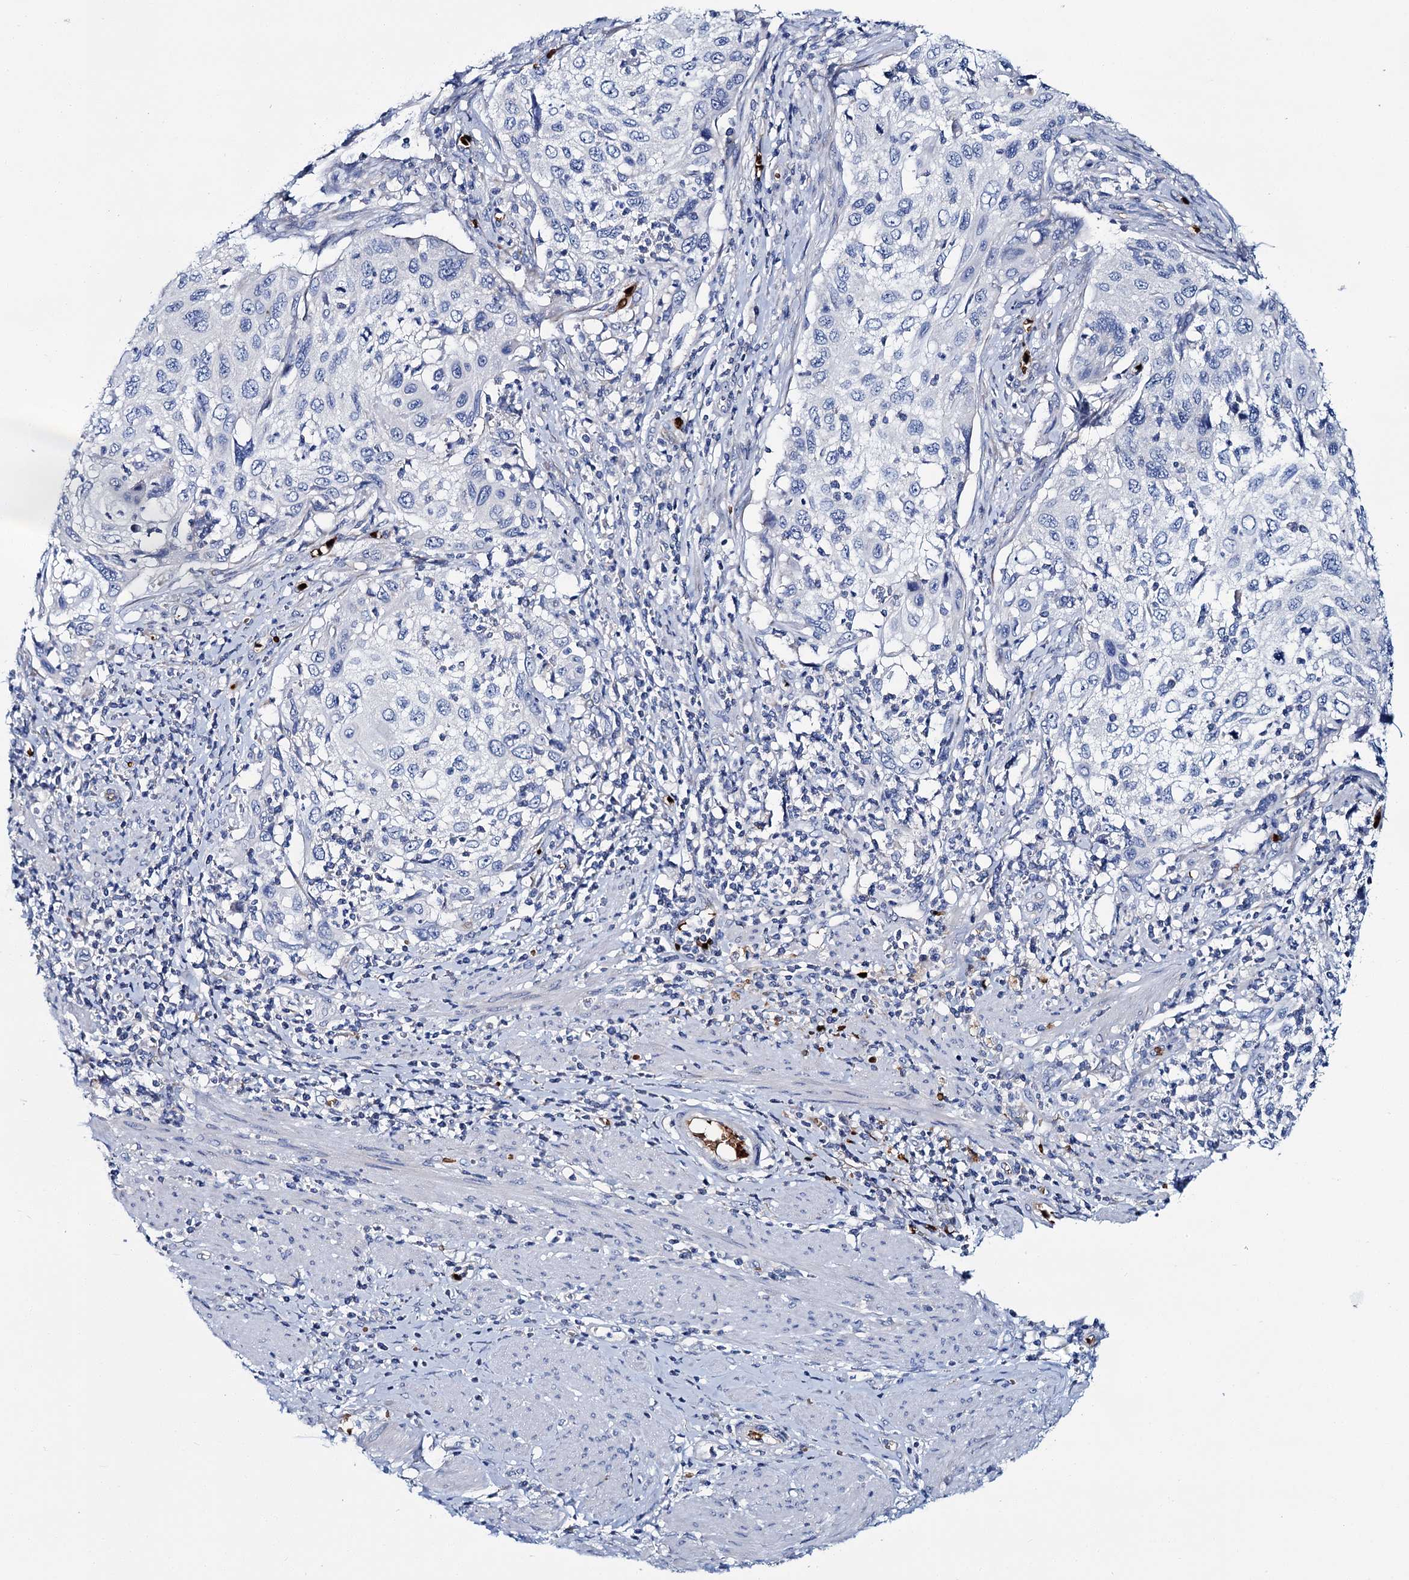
{"staining": {"intensity": "negative", "quantity": "none", "location": "none"}, "tissue": "cervical cancer", "cell_type": "Tumor cells", "image_type": "cancer", "snomed": [{"axis": "morphology", "description": "Squamous cell carcinoma, NOS"}, {"axis": "topography", "description": "Cervix"}], "caption": "Immunohistochemical staining of cervical cancer (squamous cell carcinoma) displays no significant expression in tumor cells.", "gene": "ATG2A", "patient": {"sex": "female", "age": 70}}